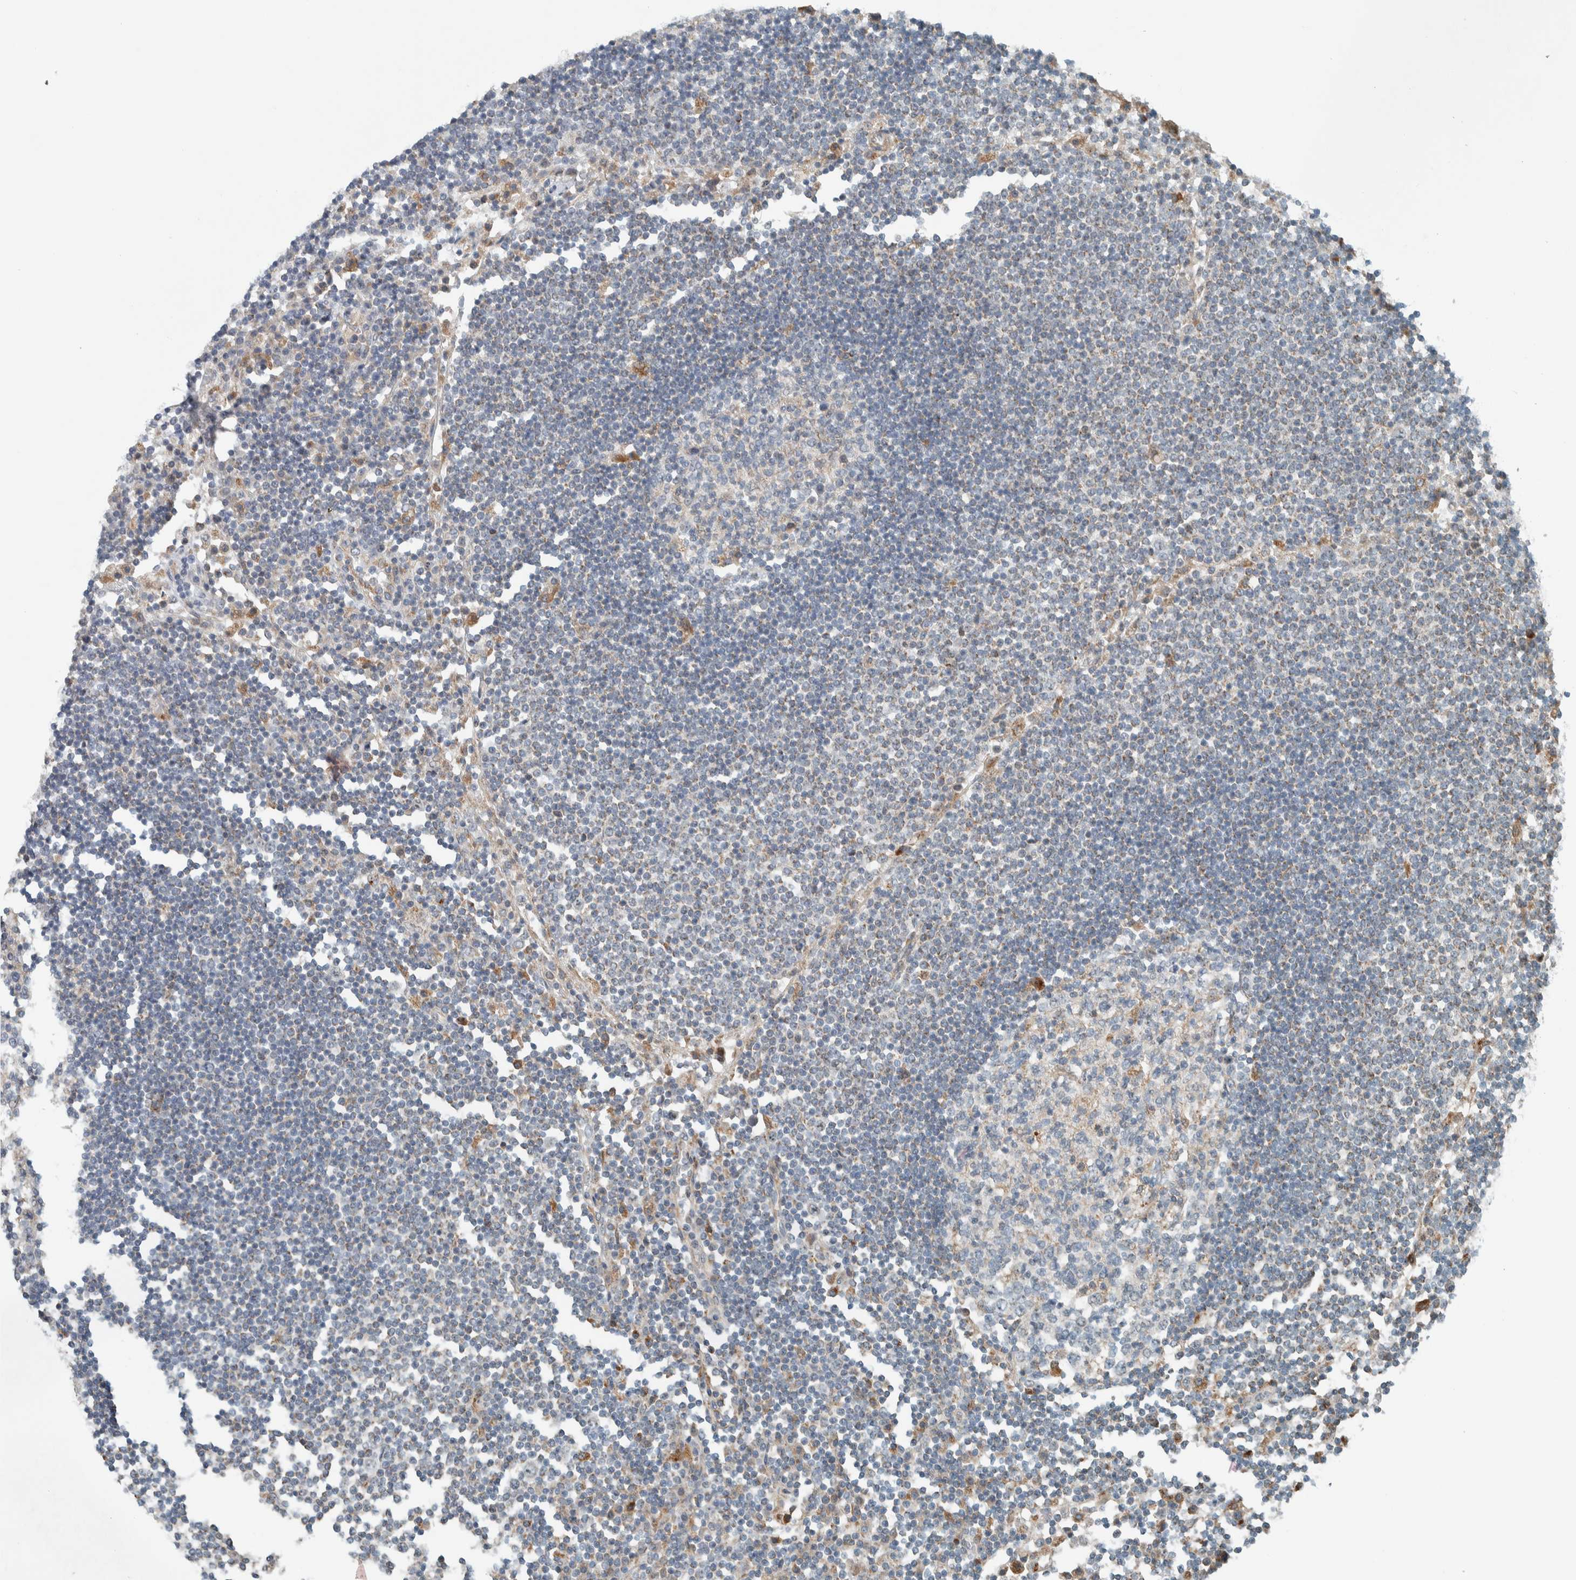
{"staining": {"intensity": "weak", "quantity": "<25%", "location": "cytoplasmic/membranous"}, "tissue": "lymph node", "cell_type": "Germinal center cells", "image_type": "normal", "snomed": [{"axis": "morphology", "description": "Normal tissue, NOS"}, {"axis": "topography", "description": "Lymph node"}], "caption": "Immunohistochemical staining of normal lymph node exhibits no significant positivity in germinal center cells.", "gene": "SLFN12L", "patient": {"sex": "female", "age": 53}}